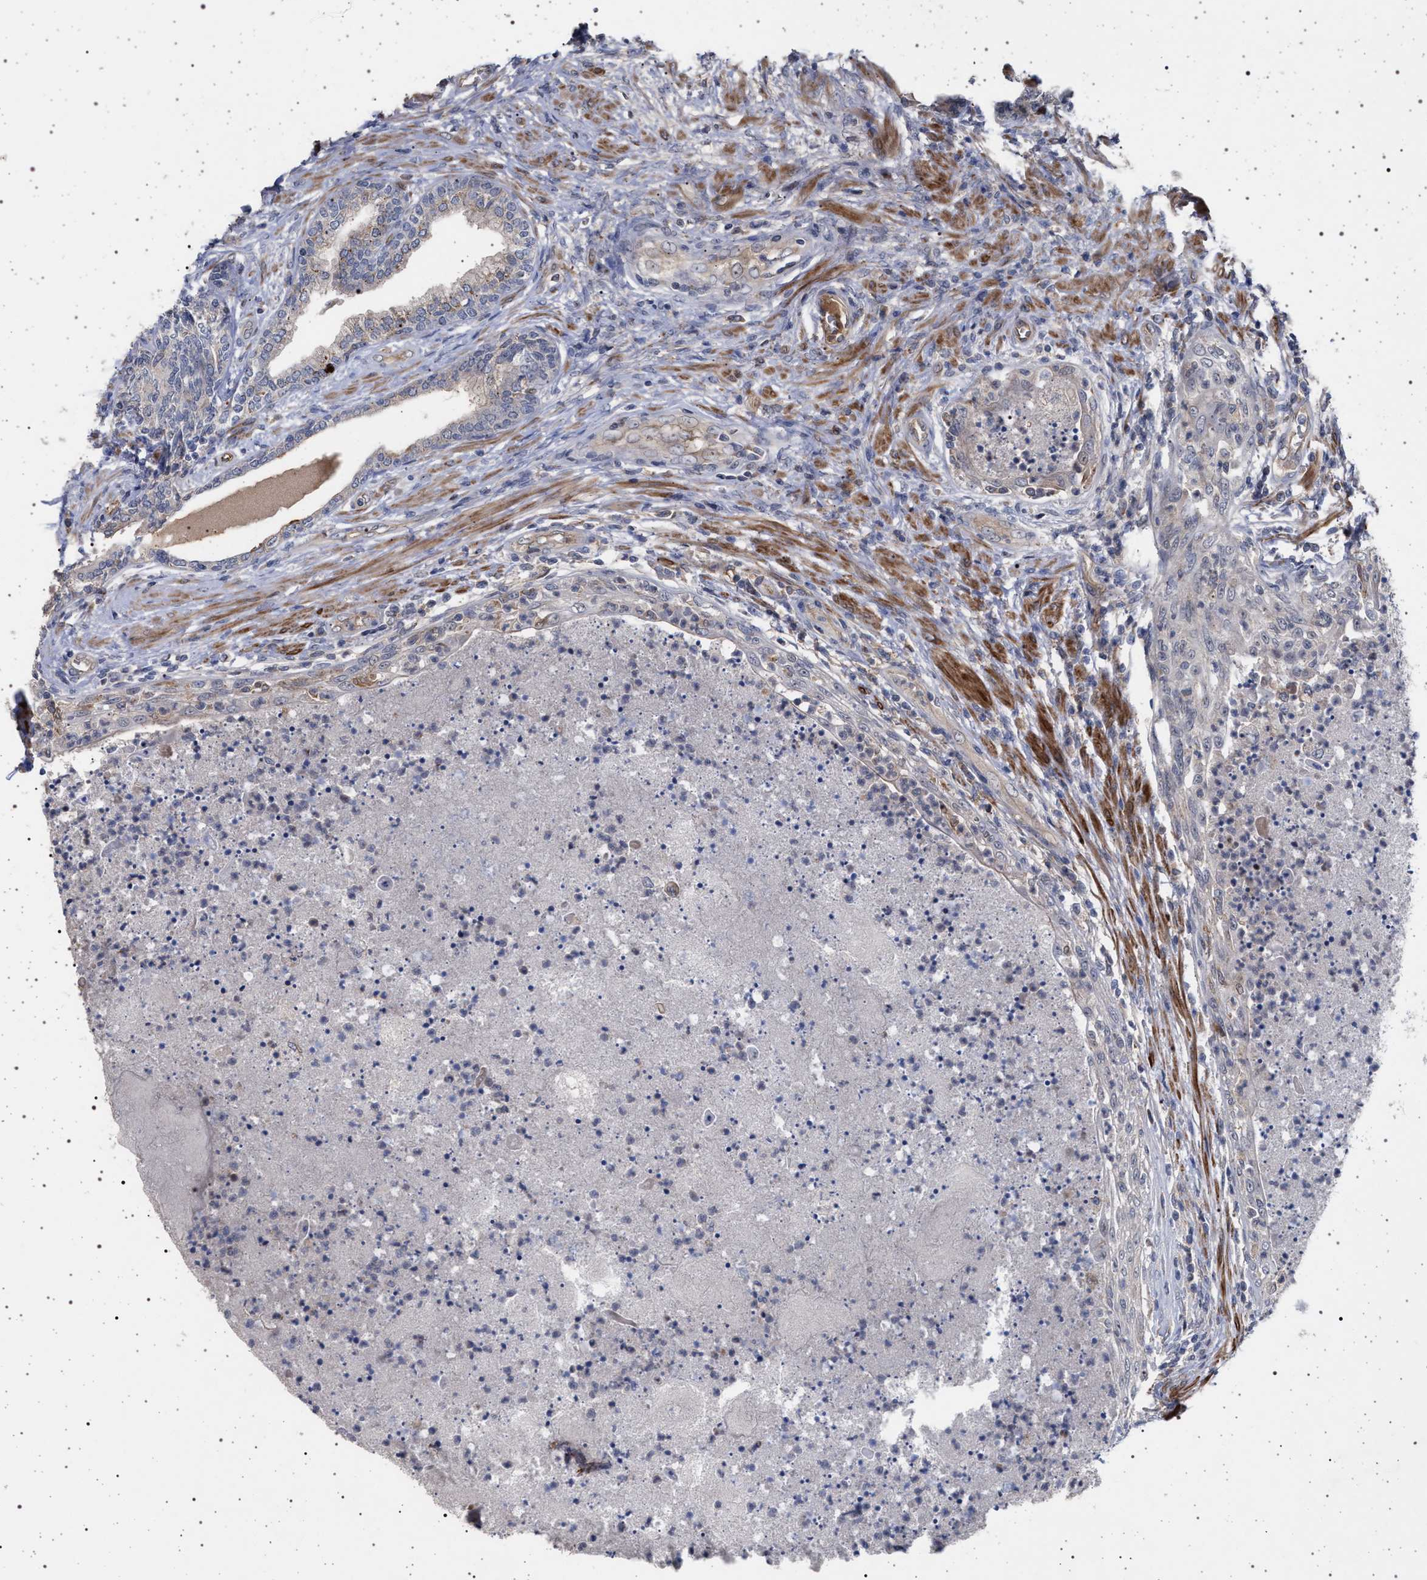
{"staining": {"intensity": "weak", "quantity": "25%-75%", "location": "cytoplasmic/membranous"}, "tissue": "prostate", "cell_type": "Glandular cells", "image_type": "normal", "snomed": [{"axis": "morphology", "description": "Normal tissue, NOS"}, {"axis": "topography", "description": "Prostate"}], "caption": "Immunohistochemistry of unremarkable human prostate shows low levels of weak cytoplasmic/membranous positivity in approximately 25%-75% of glandular cells.", "gene": "RBM48", "patient": {"sex": "male", "age": 76}}